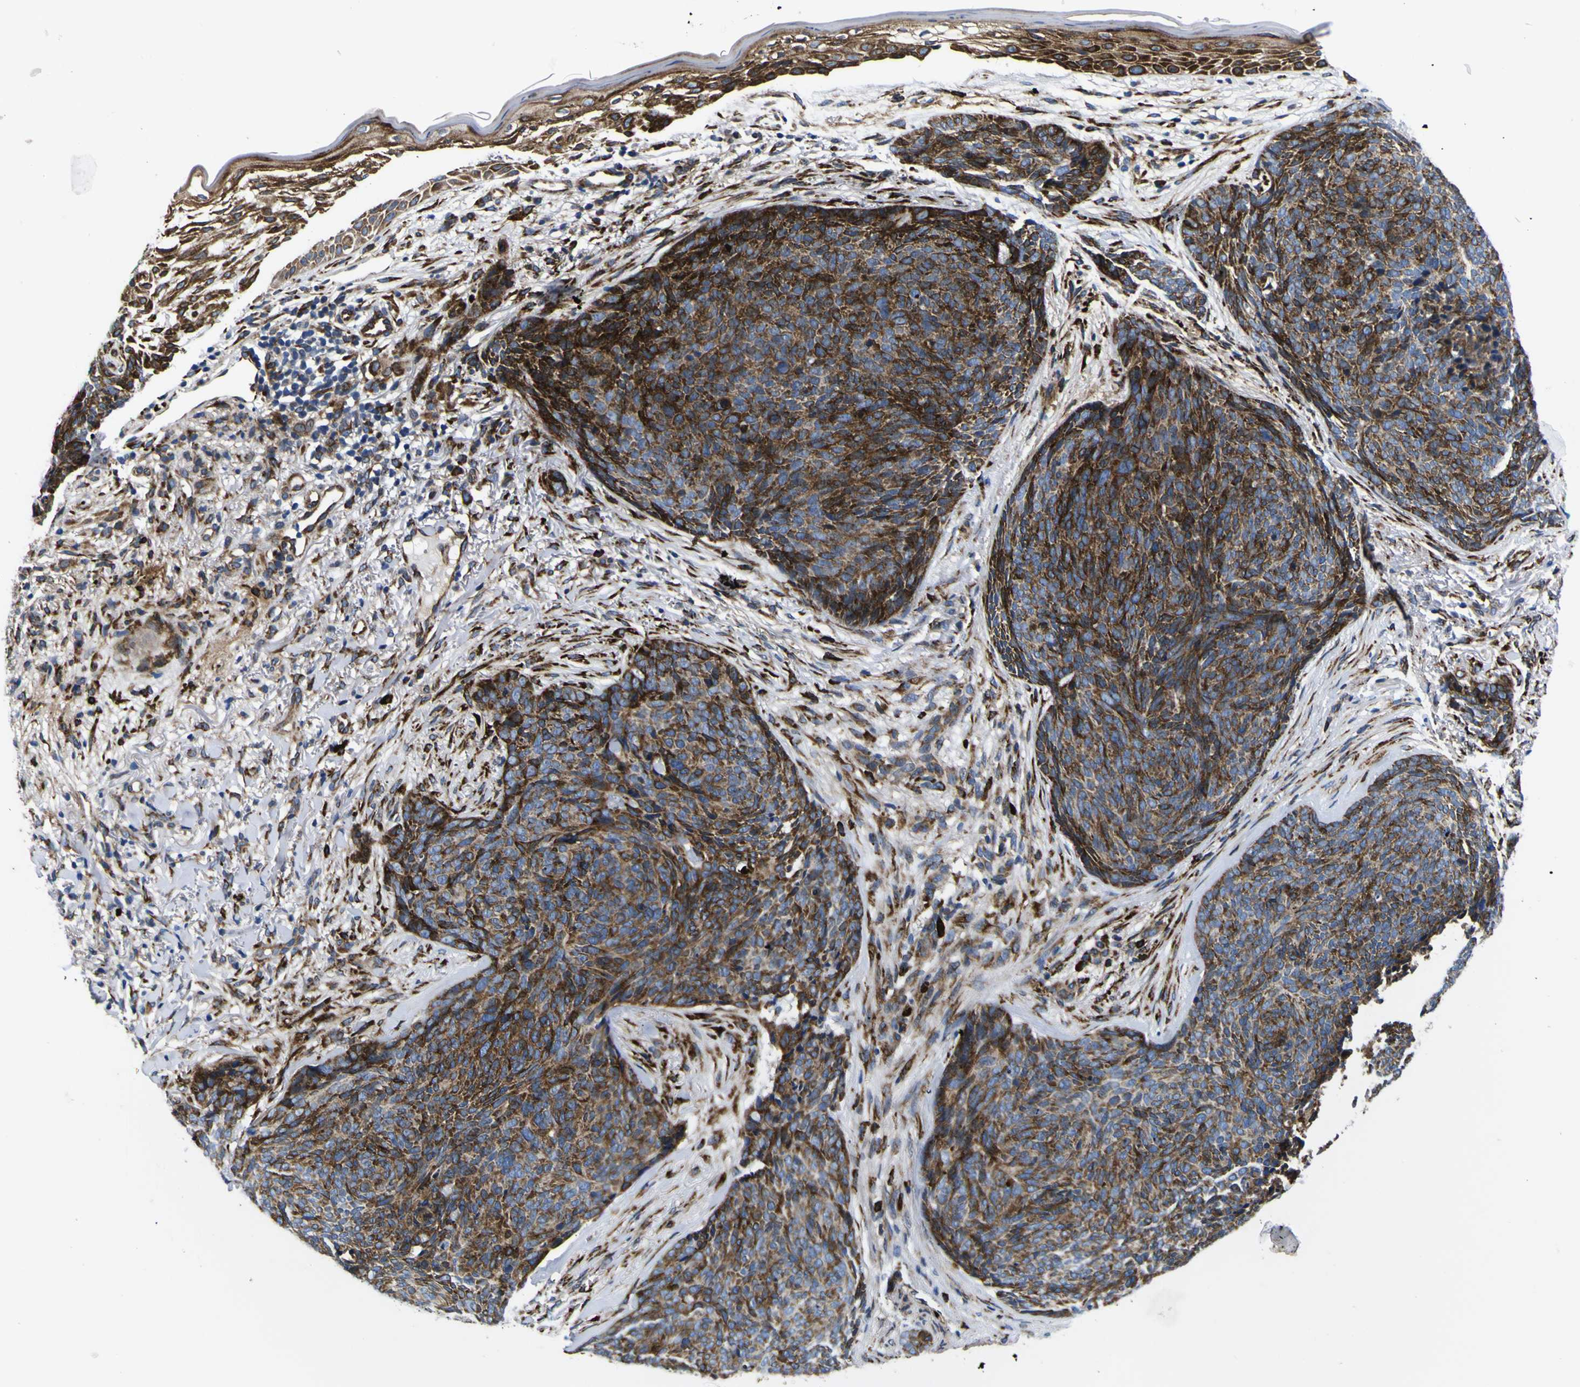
{"staining": {"intensity": "strong", "quantity": "25%-75%", "location": "cytoplasmic/membranous"}, "tissue": "skin cancer", "cell_type": "Tumor cells", "image_type": "cancer", "snomed": [{"axis": "morphology", "description": "Basal cell carcinoma"}, {"axis": "topography", "description": "Skin"}], "caption": "IHC of human skin cancer (basal cell carcinoma) reveals high levels of strong cytoplasmic/membranous positivity in approximately 25%-75% of tumor cells.", "gene": "SCD", "patient": {"sex": "female", "age": 70}}